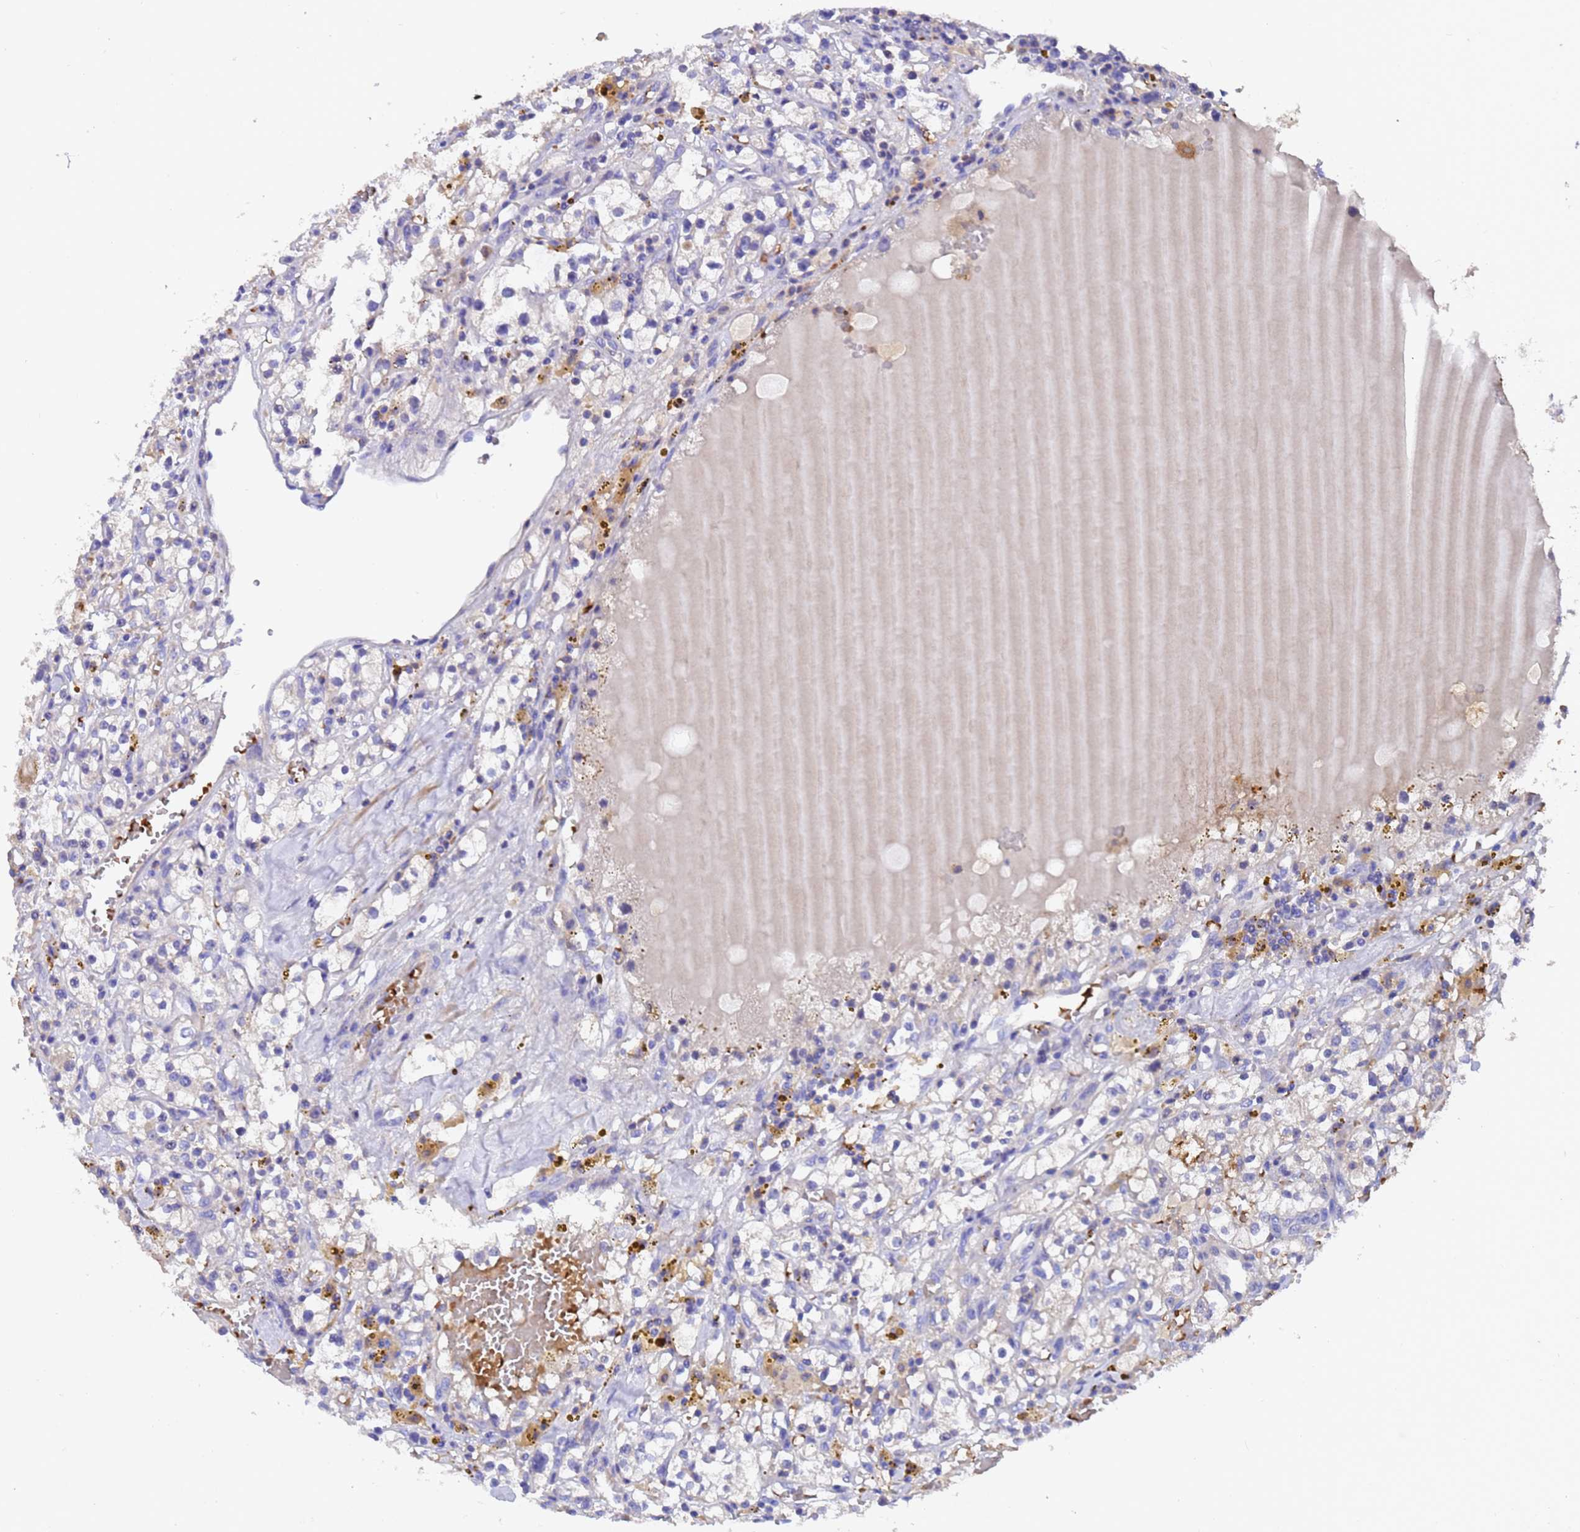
{"staining": {"intensity": "negative", "quantity": "none", "location": "none"}, "tissue": "renal cancer", "cell_type": "Tumor cells", "image_type": "cancer", "snomed": [{"axis": "morphology", "description": "Adenocarcinoma, NOS"}, {"axis": "topography", "description": "Kidney"}], "caption": "Immunohistochemistry (IHC) of human renal cancer (adenocarcinoma) displays no expression in tumor cells.", "gene": "ELP6", "patient": {"sex": "male", "age": 56}}